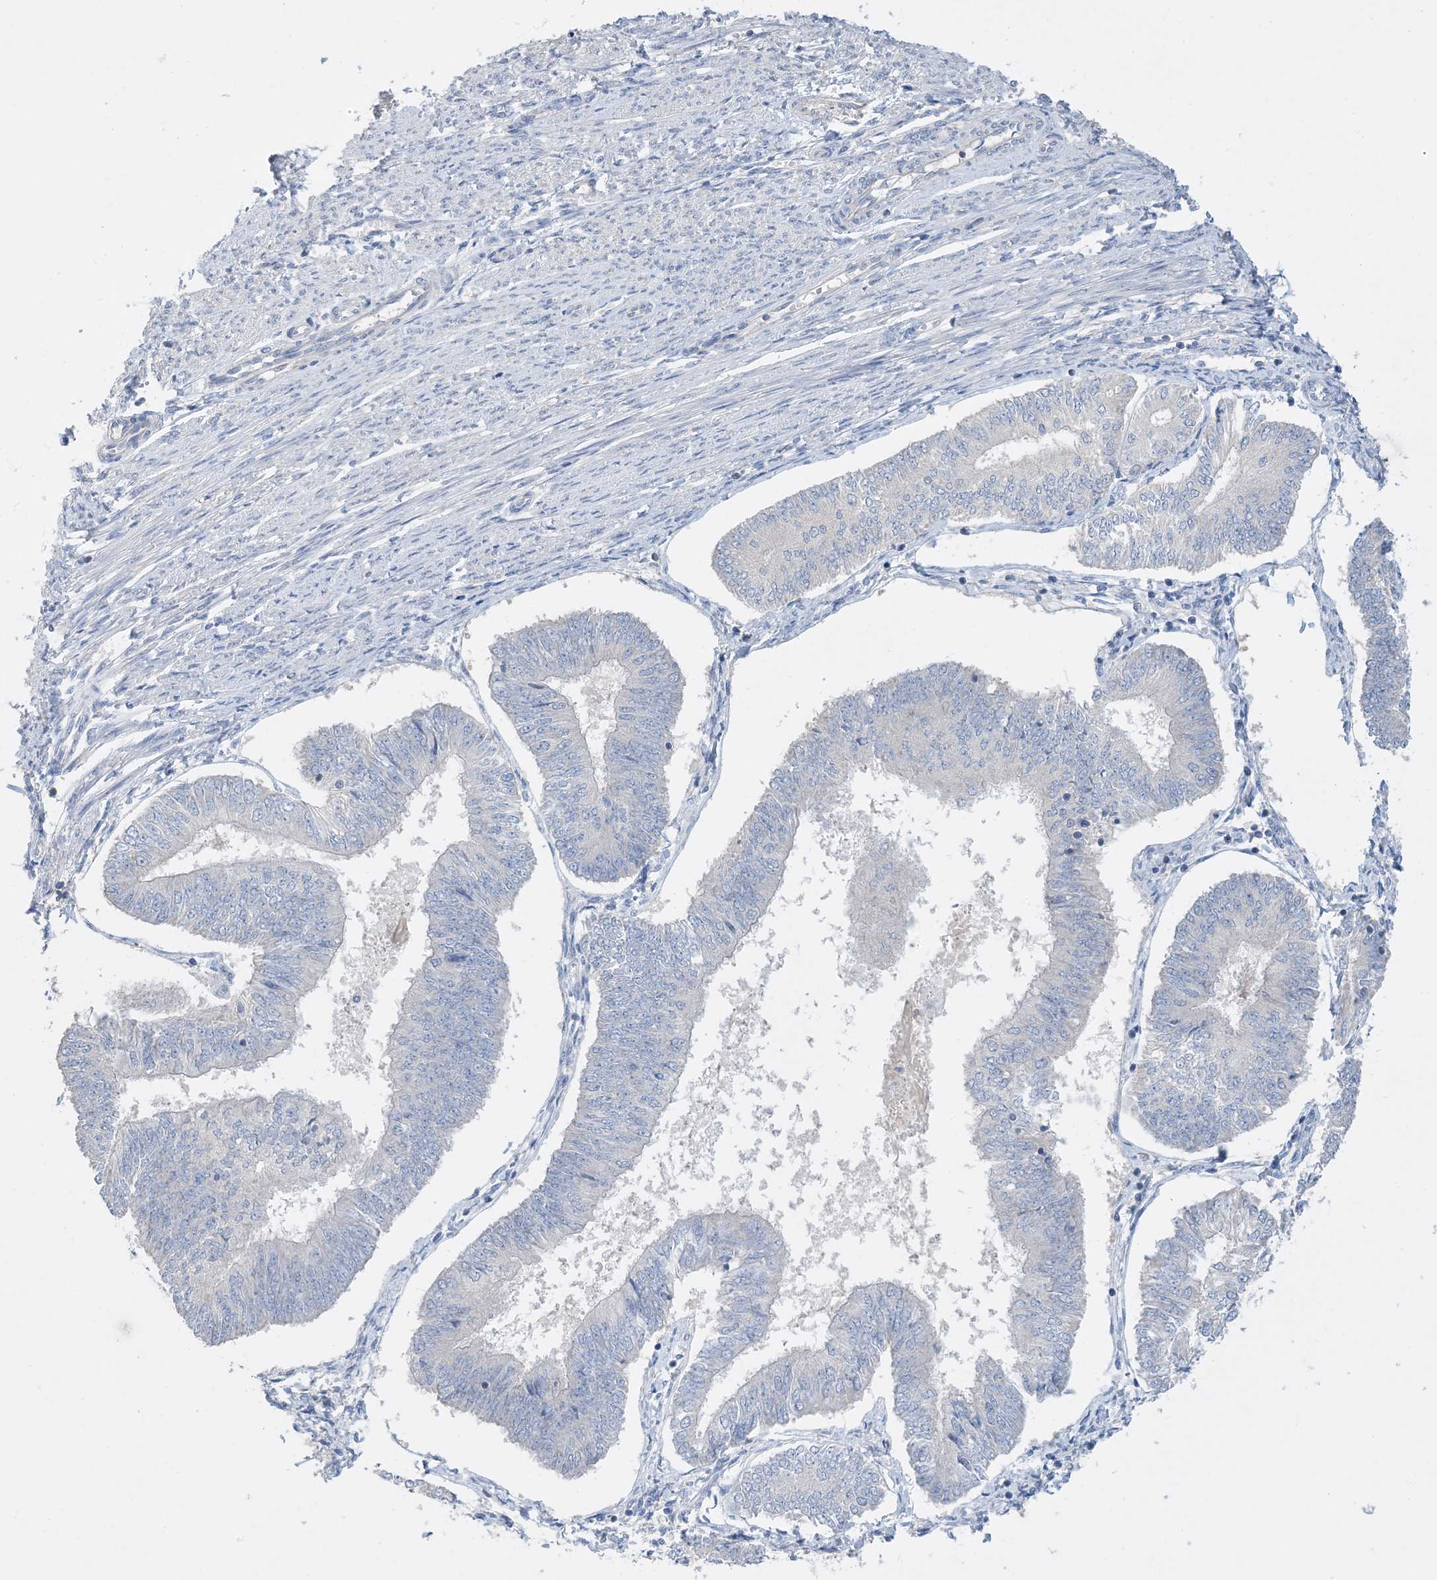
{"staining": {"intensity": "negative", "quantity": "none", "location": "none"}, "tissue": "endometrial cancer", "cell_type": "Tumor cells", "image_type": "cancer", "snomed": [{"axis": "morphology", "description": "Adenocarcinoma, NOS"}, {"axis": "topography", "description": "Endometrium"}], "caption": "Immunohistochemistry (IHC) micrograph of neoplastic tissue: human endometrial cancer (adenocarcinoma) stained with DAB (3,3'-diaminobenzidine) exhibits no significant protein expression in tumor cells. (Brightfield microscopy of DAB (3,3'-diaminobenzidine) immunohistochemistry at high magnification).", "gene": "KPRP", "patient": {"sex": "female", "age": 58}}